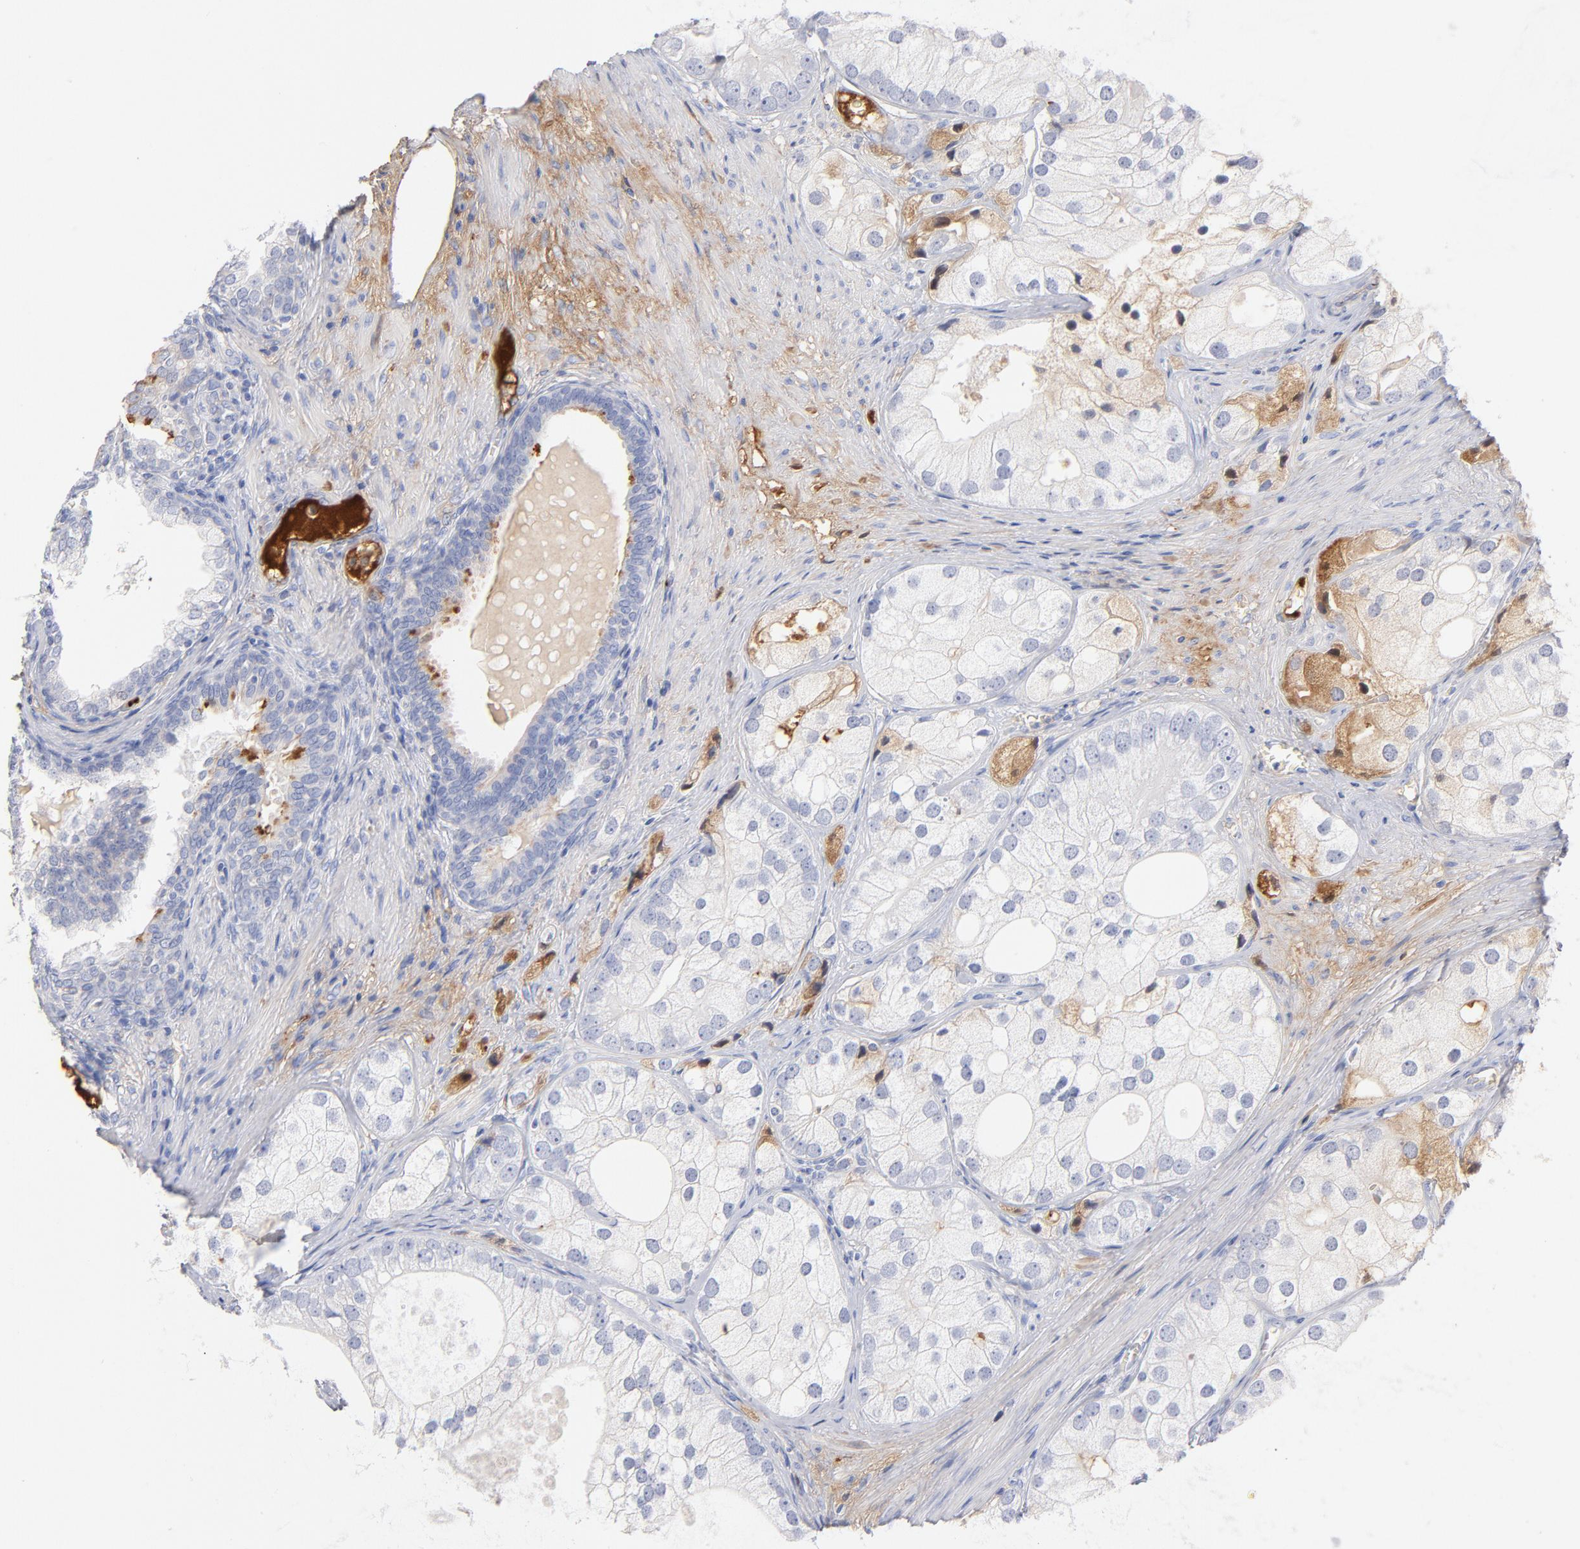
{"staining": {"intensity": "negative", "quantity": "none", "location": "none"}, "tissue": "prostate cancer", "cell_type": "Tumor cells", "image_type": "cancer", "snomed": [{"axis": "morphology", "description": "Adenocarcinoma, Low grade"}, {"axis": "topography", "description": "Prostate"}], "caption": "The IHC histopathology image has no significant expression in tumor cells of prostate cancer tissue.", "gene": "C3", "patient": {"sex": "male", "age": 69}}